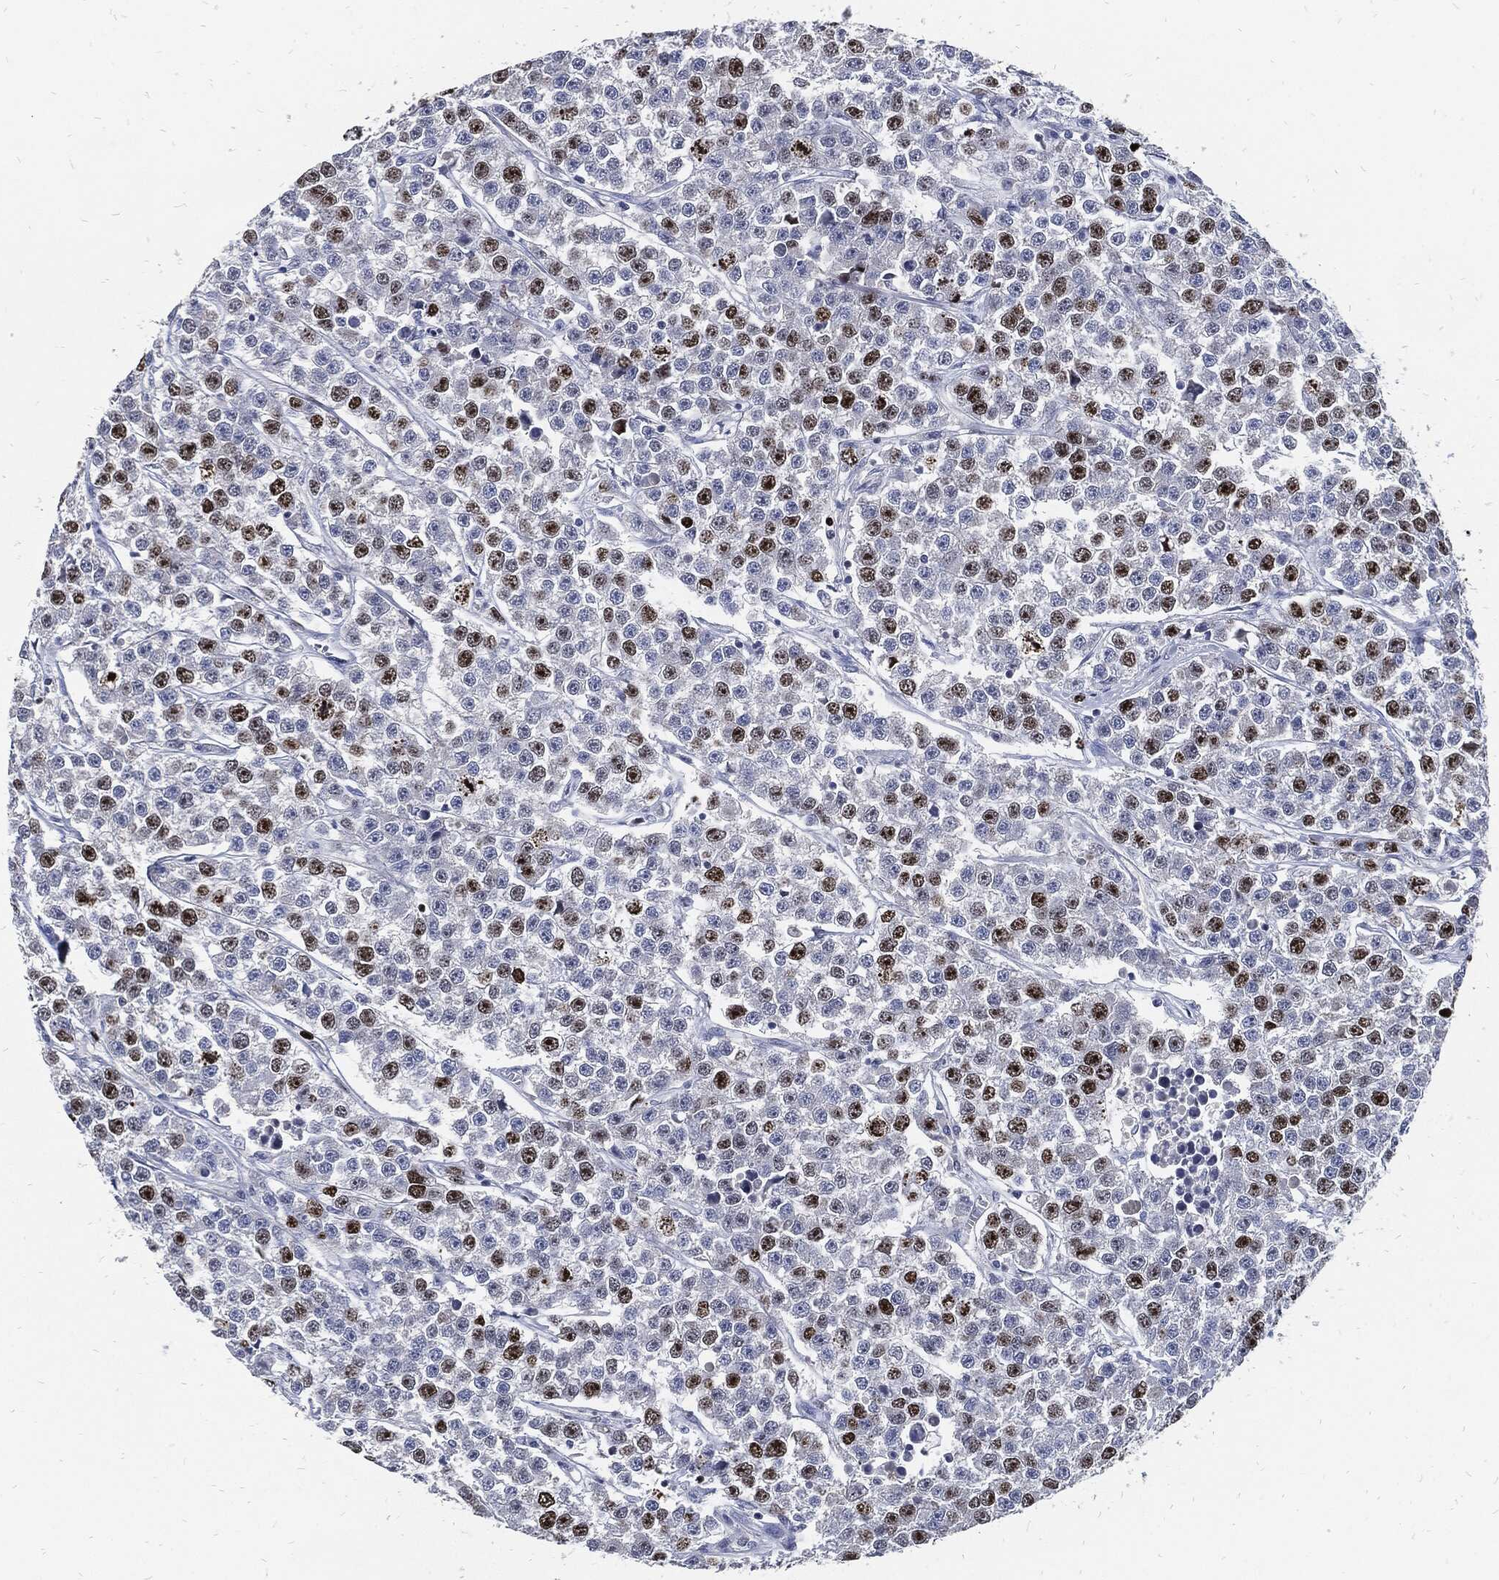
{"staining": {"intensity": "strong", "quantity": "<25%", "location": "nuclear"}, "tissue": "testis cancer", "cell_type": "Tumor cells", "image_type": "cancer", "snomed": [{"axis": "morphology", "description": "Seminoma, NOS"}, {"axis": "topography", "description": "Testis"}], "caption": "Immunohistochemical staining of human seminoma (testis) demonstrates medium levels of strong nuclear staining in about <25% of tumor cells.", "gene": "MKI67", "patient": {"sex": "male", "age": 59}}